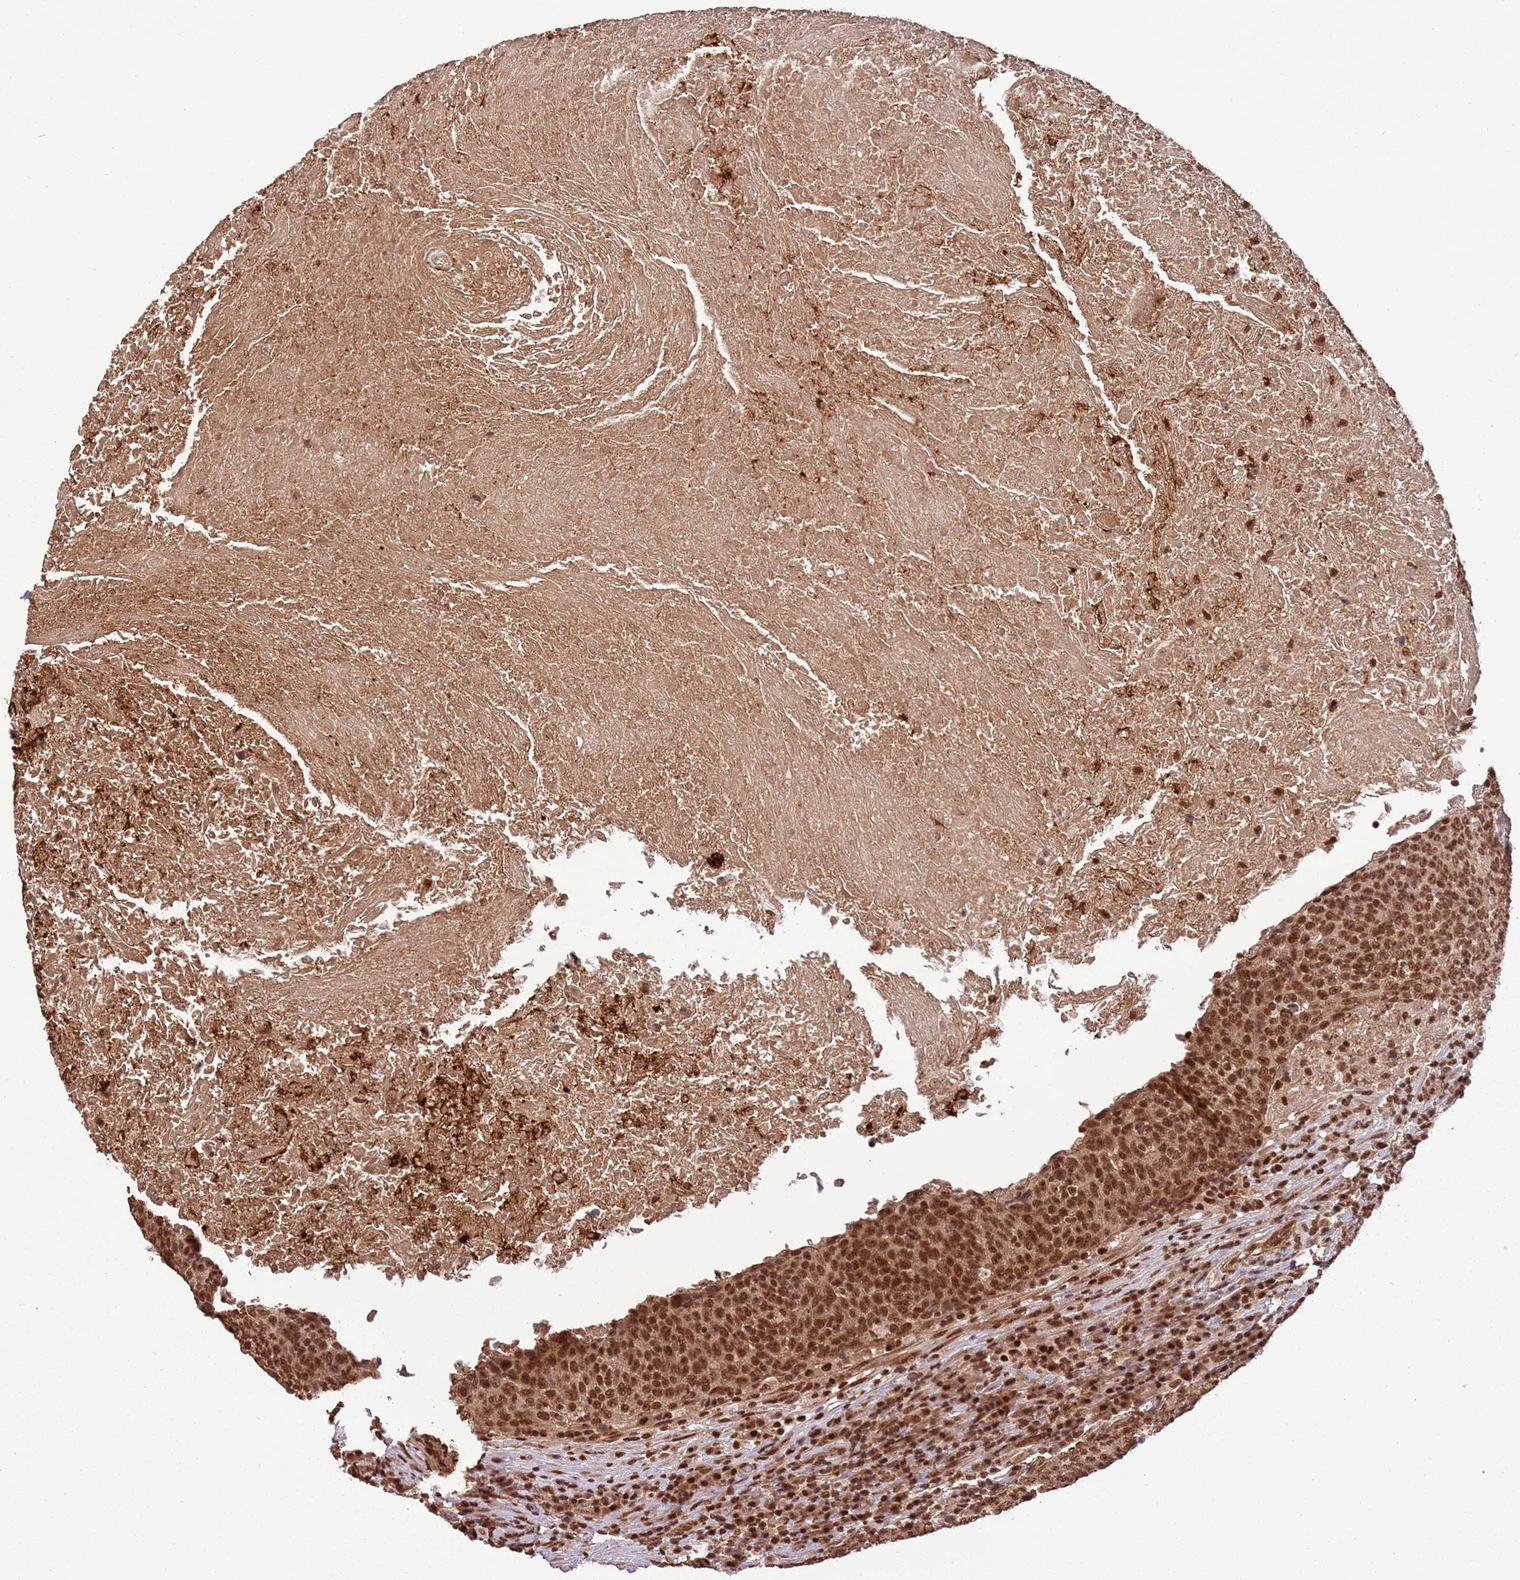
{"staining": {"intensity": "strong", "quantity": ">75%", "location": "nuclear"}, "tissue": "head and neck cancer", "cell_type": "Tumor cells", "image_type": "cancer", "snomed": [{"axis": "morphology", "description": "Squamous cell carcinoma, NOS"}, {"axis": "morphology", "description": "Squamous cell carcinoma, metastatic, NOS"}, {"axis": "topography", "description": "Lymph node"}, {"axis": "topography", "description": "Head-Neck"}], "caption": "Brown immunohistochemical staining in human head and neck squamous cell carcinoma displays strong nuclear expression in about >75% of tumor cells.", "gene": "ZBTB12", "patient": {"sex": "male", "age": 62}}